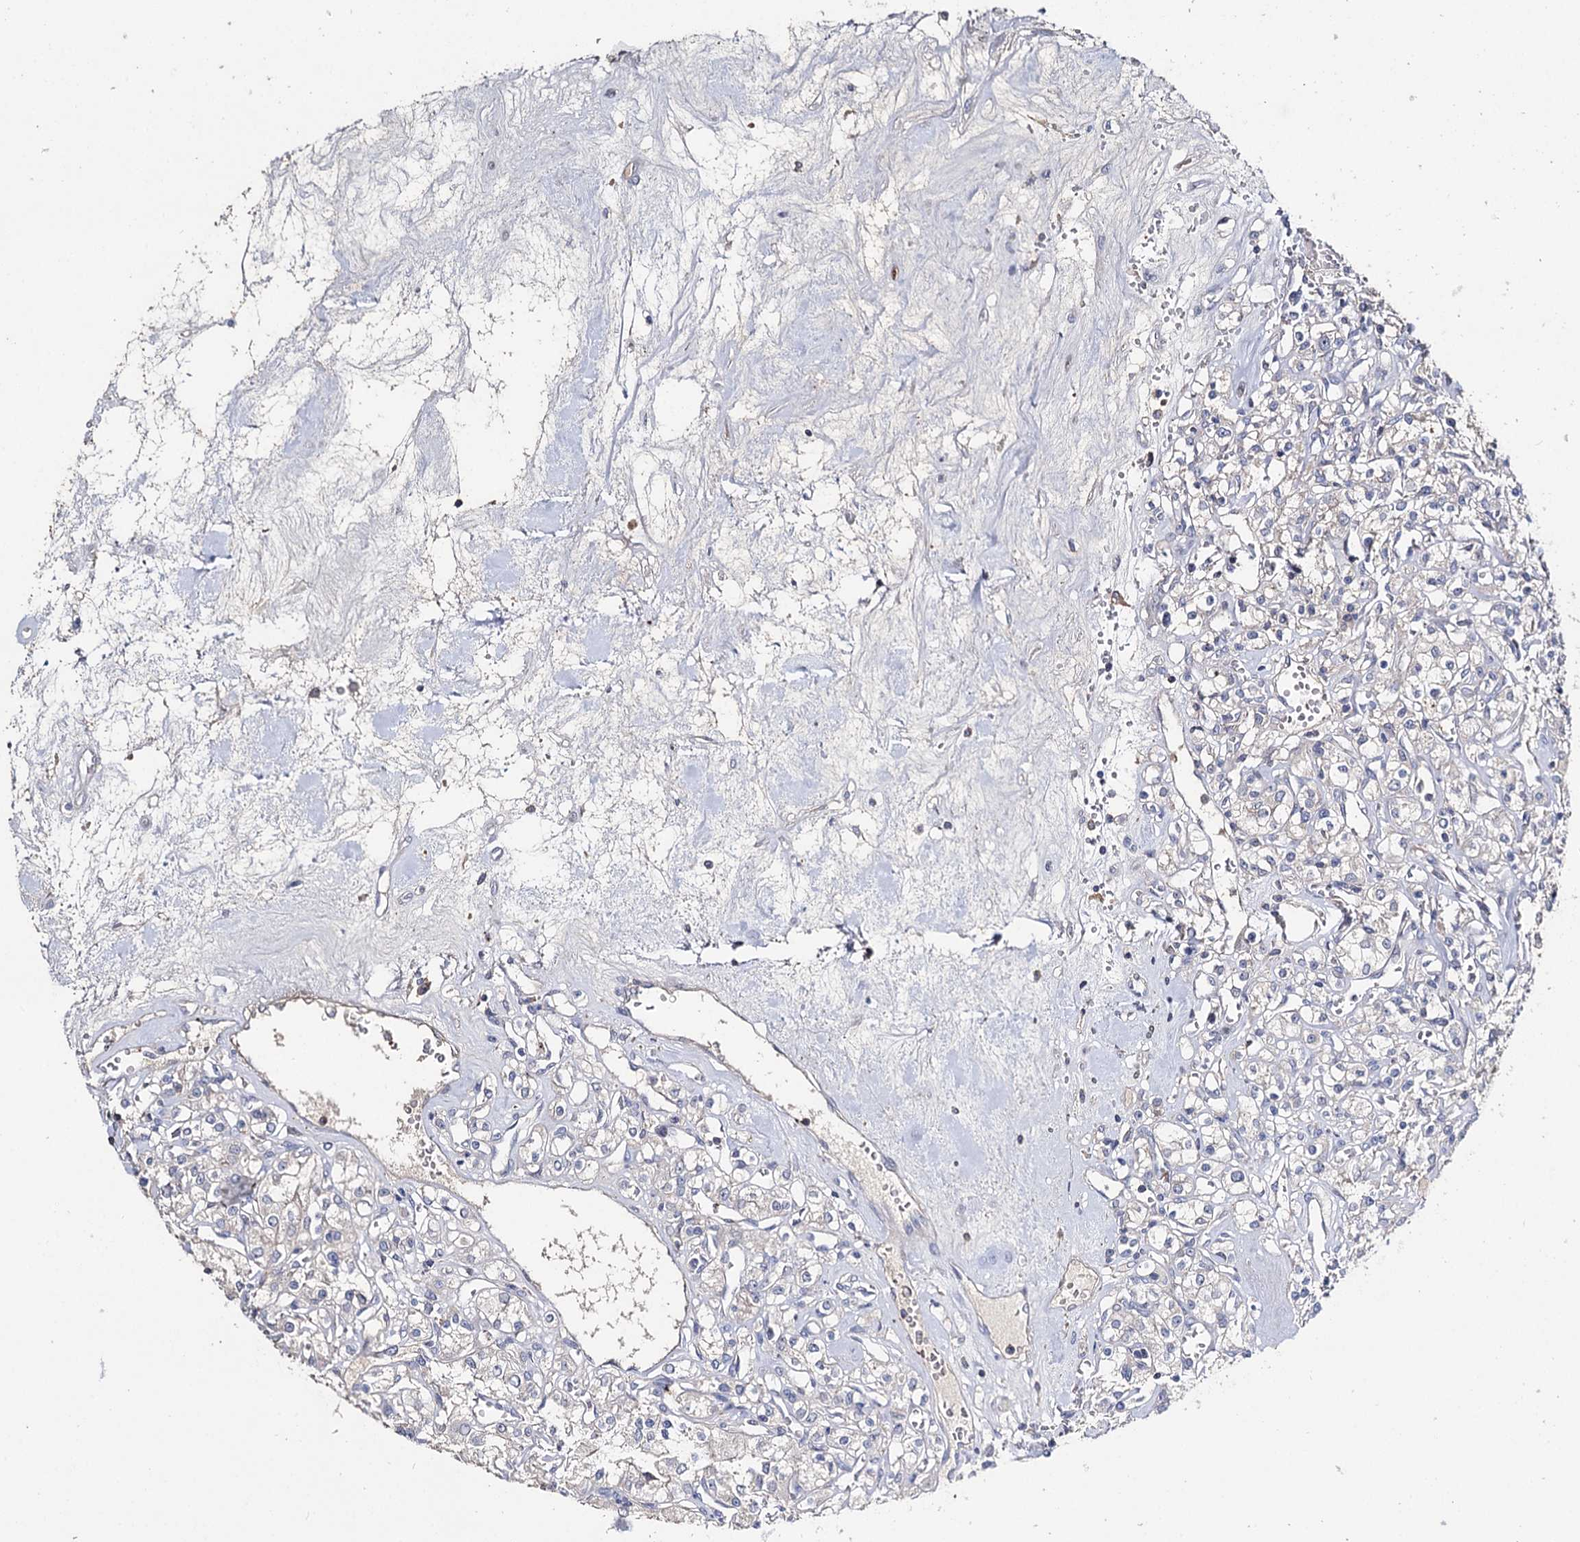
{"staining": {"intensity": "negative", "quantity": "none", "location": "none"}, "tissue": "renal cancer", "cell_type": "Tumor cells", "image_type": "cancer", "snomed": [{"axis": "morphology", "description": "Adenocarcinoma, NOS"}, {"axis": "topography", "description": "Kidney"}], "caption": "This is an IHC micrograph of human renal cancer (adenocarcinoma). There is no positivity in tumor cells.", "gene": "DNAH6", "patient": {"sex": "female", "age": 59}}